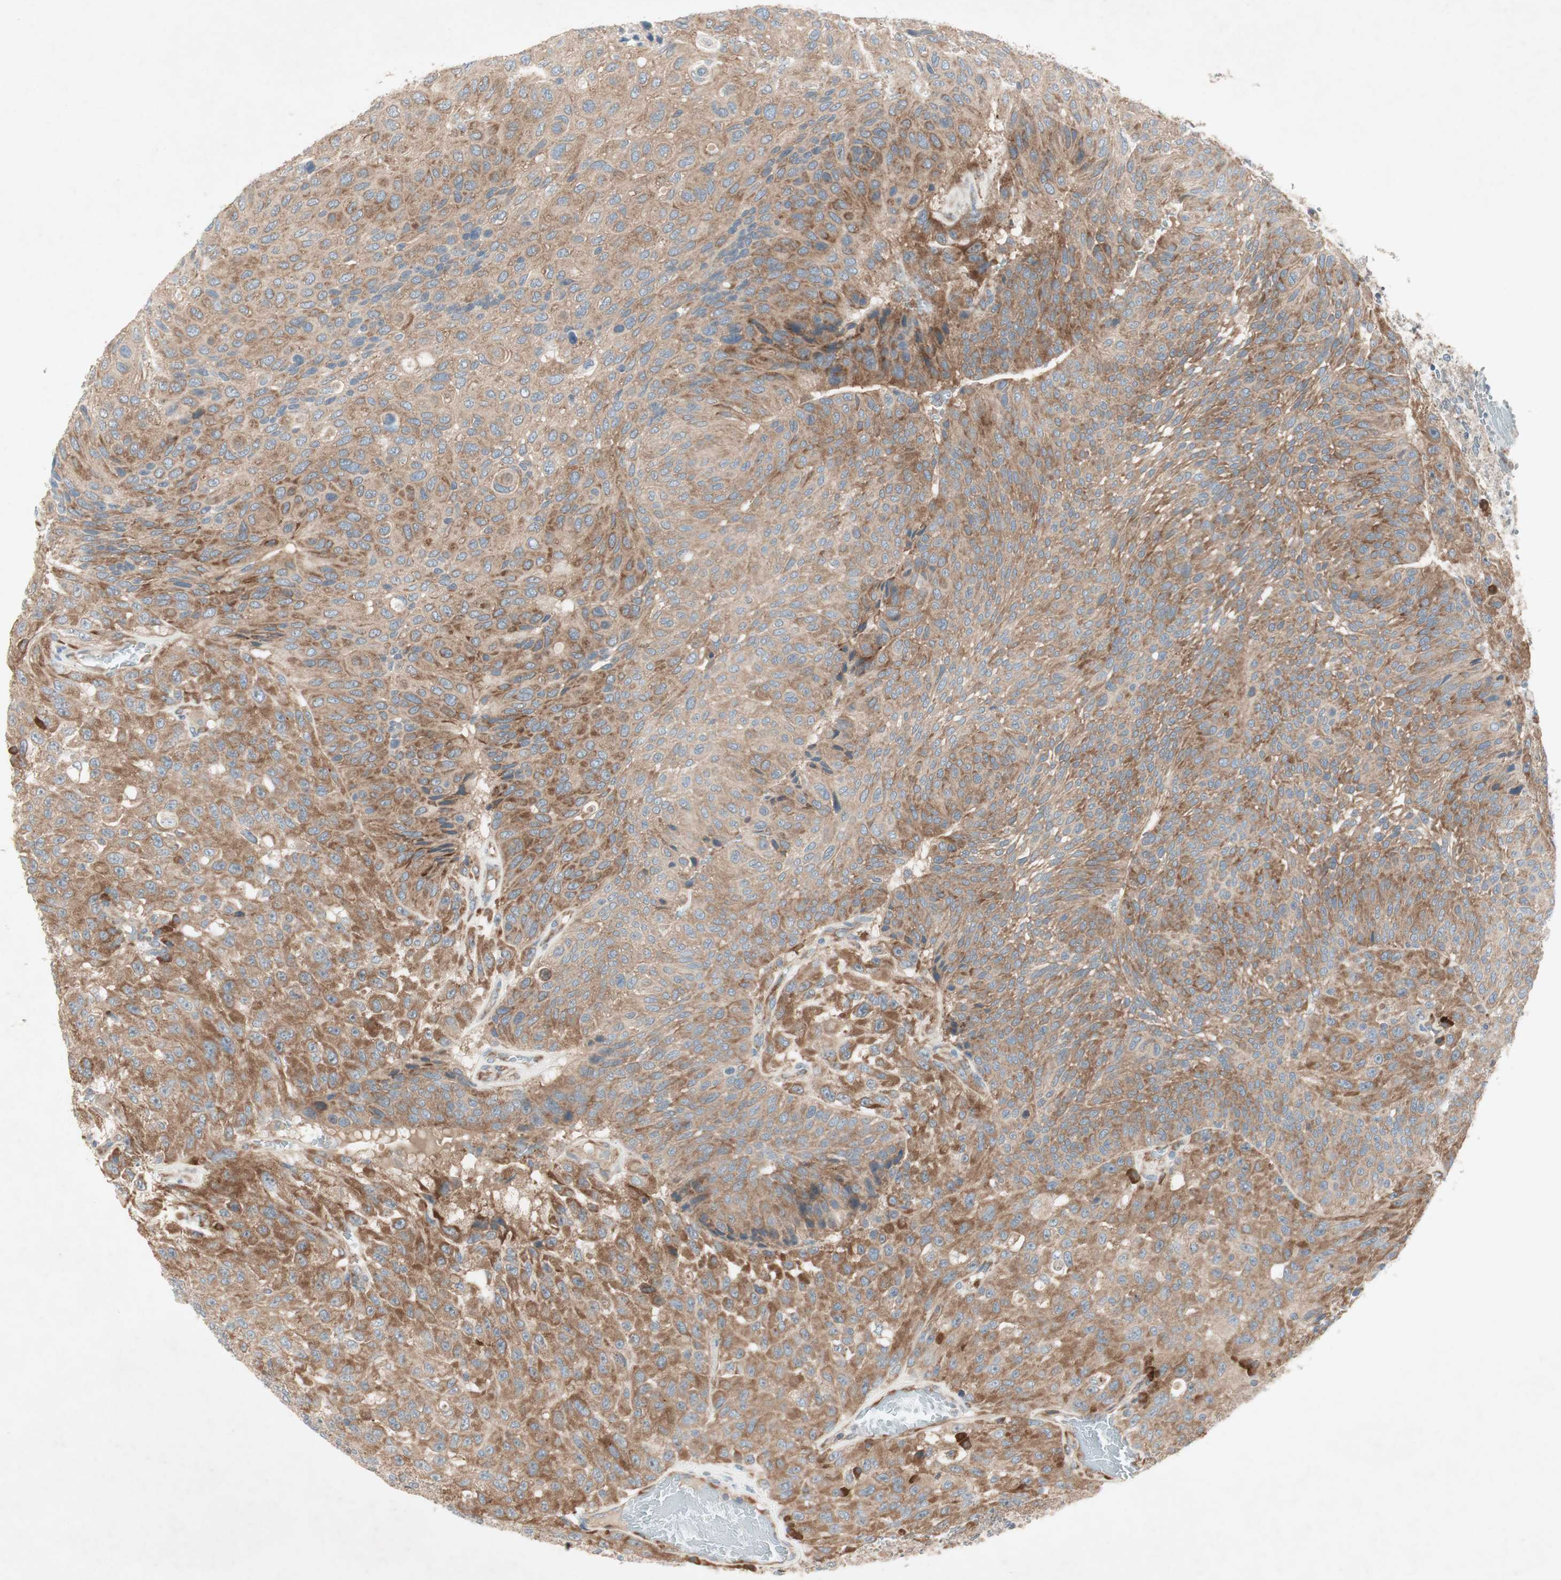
{"staining": {"intensity": "moderate", "quantity": ">75%", "location": "cytoplasmic/membranous"}, "tissue": "urothelial cancer", "cell_type": "Tumor cells", "image_type": "cancer", "snomed": [{"axis": "morphology", "description": "Urothelial carcinoma, High grade"}, {"axis": "topography", "description": "Urinary bladder"}], "caption": "This is a micrograph of immunohistochemistry staining of urothelial cancer, which shows moderate positivity in the cytoplasmic/membranous of tumor cells.", "gene": "RPL23", "patient": {"sex": "male", "age": 66}}